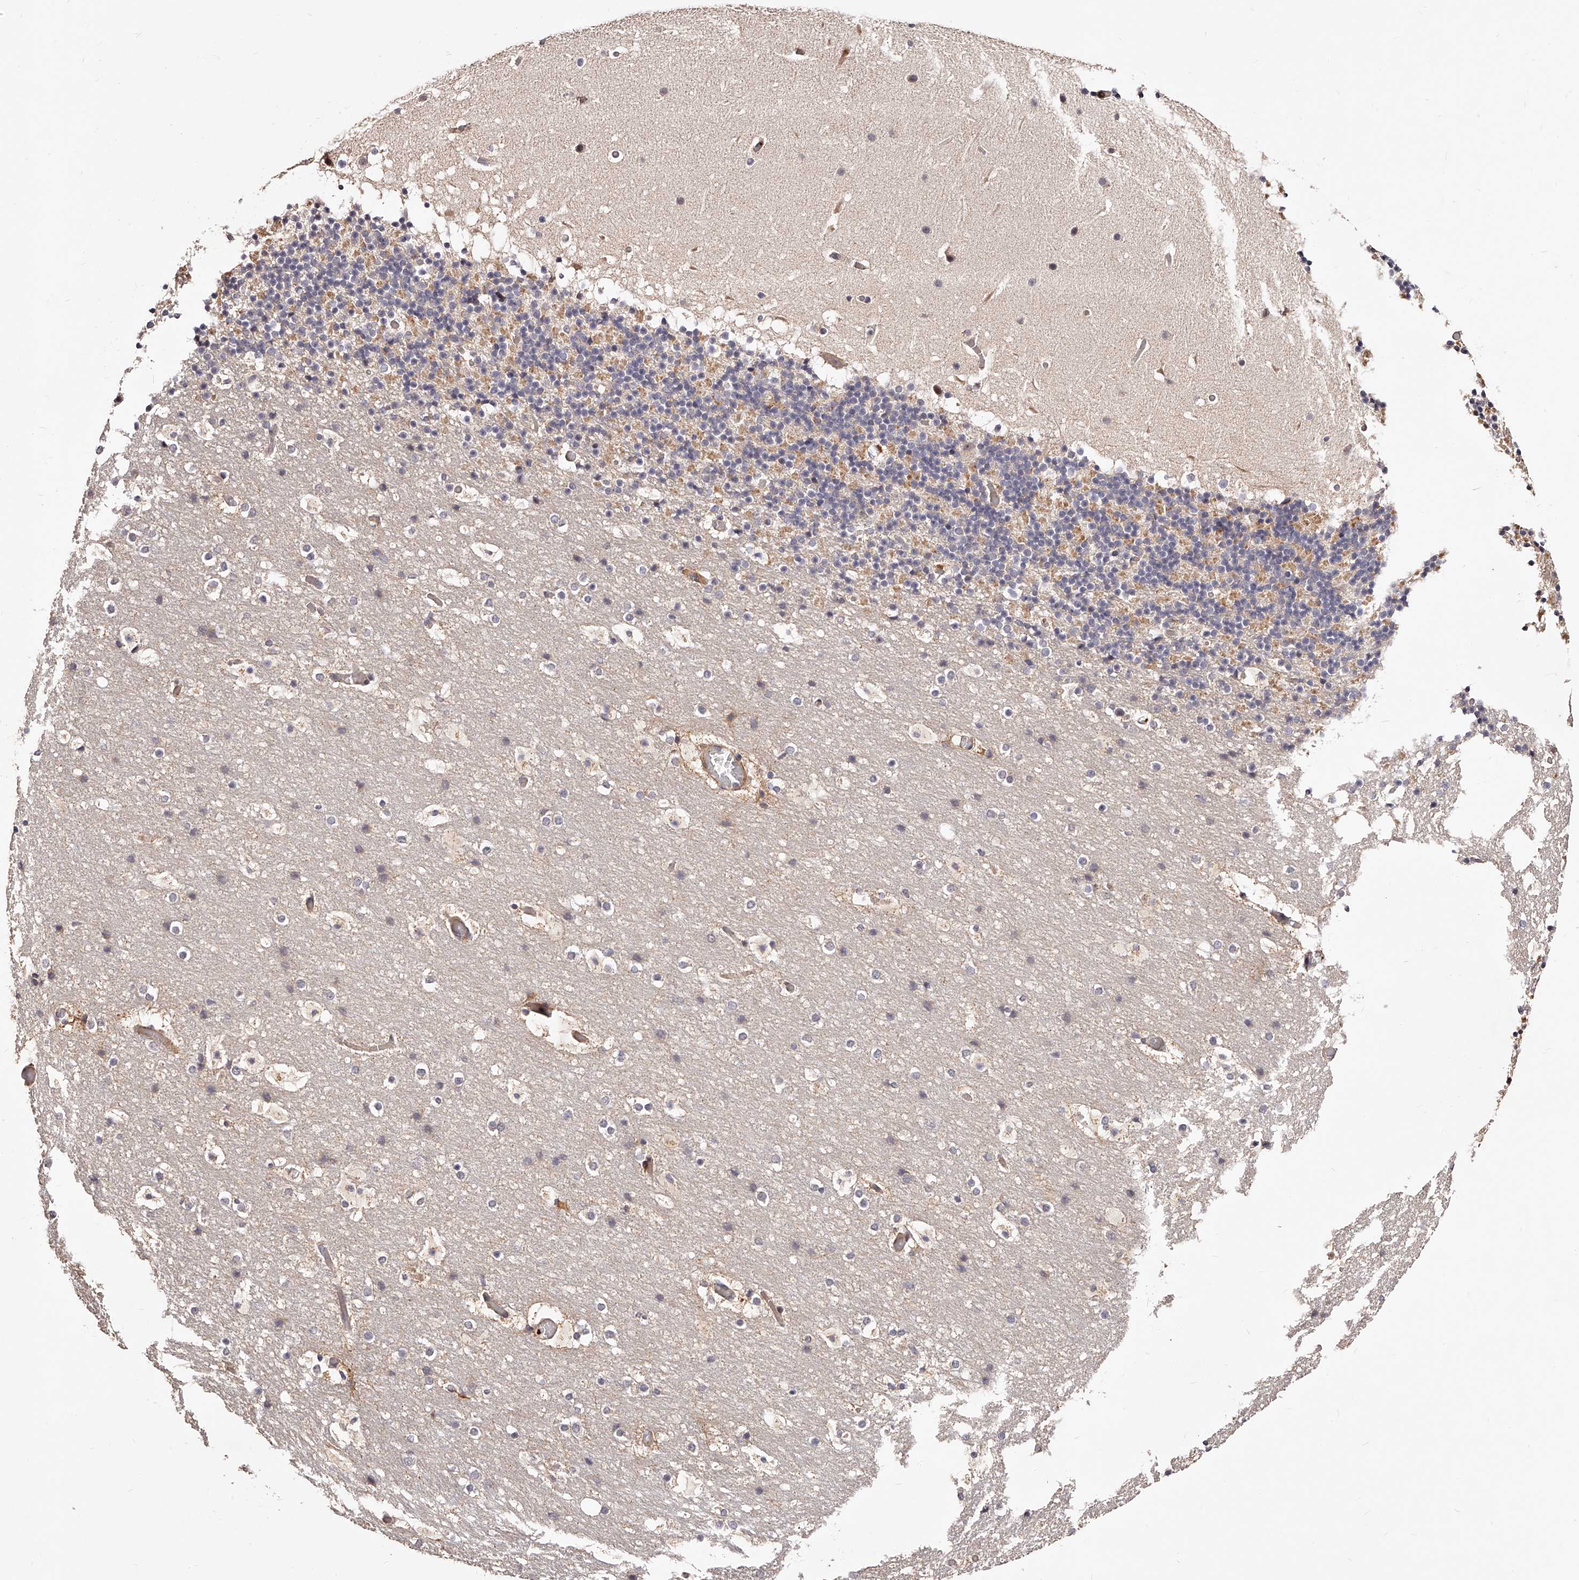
{"staining": {"intensity": "moderate", "quantity": "<25%", "location": "cytoplasmic/membranous"}, "tissue": "cerebellum", "cell_type": "Cells in granular layer", "image_type": "normal", "snomed": [{"axis": "morphology", "description": "Normal tissue, NOS"}, {"axis": "topography", "description": "Cerebellum"}], "caption": "Immunohistochemical staining of normal human cerebellum reveals low levels of moderate cytoplasmic/membranous expression in approximately <25% of cells in granular layer. Nuclei are stained in blue.", "gene": "ZNF502", "patient": {"sex": "male", "age": 57}}